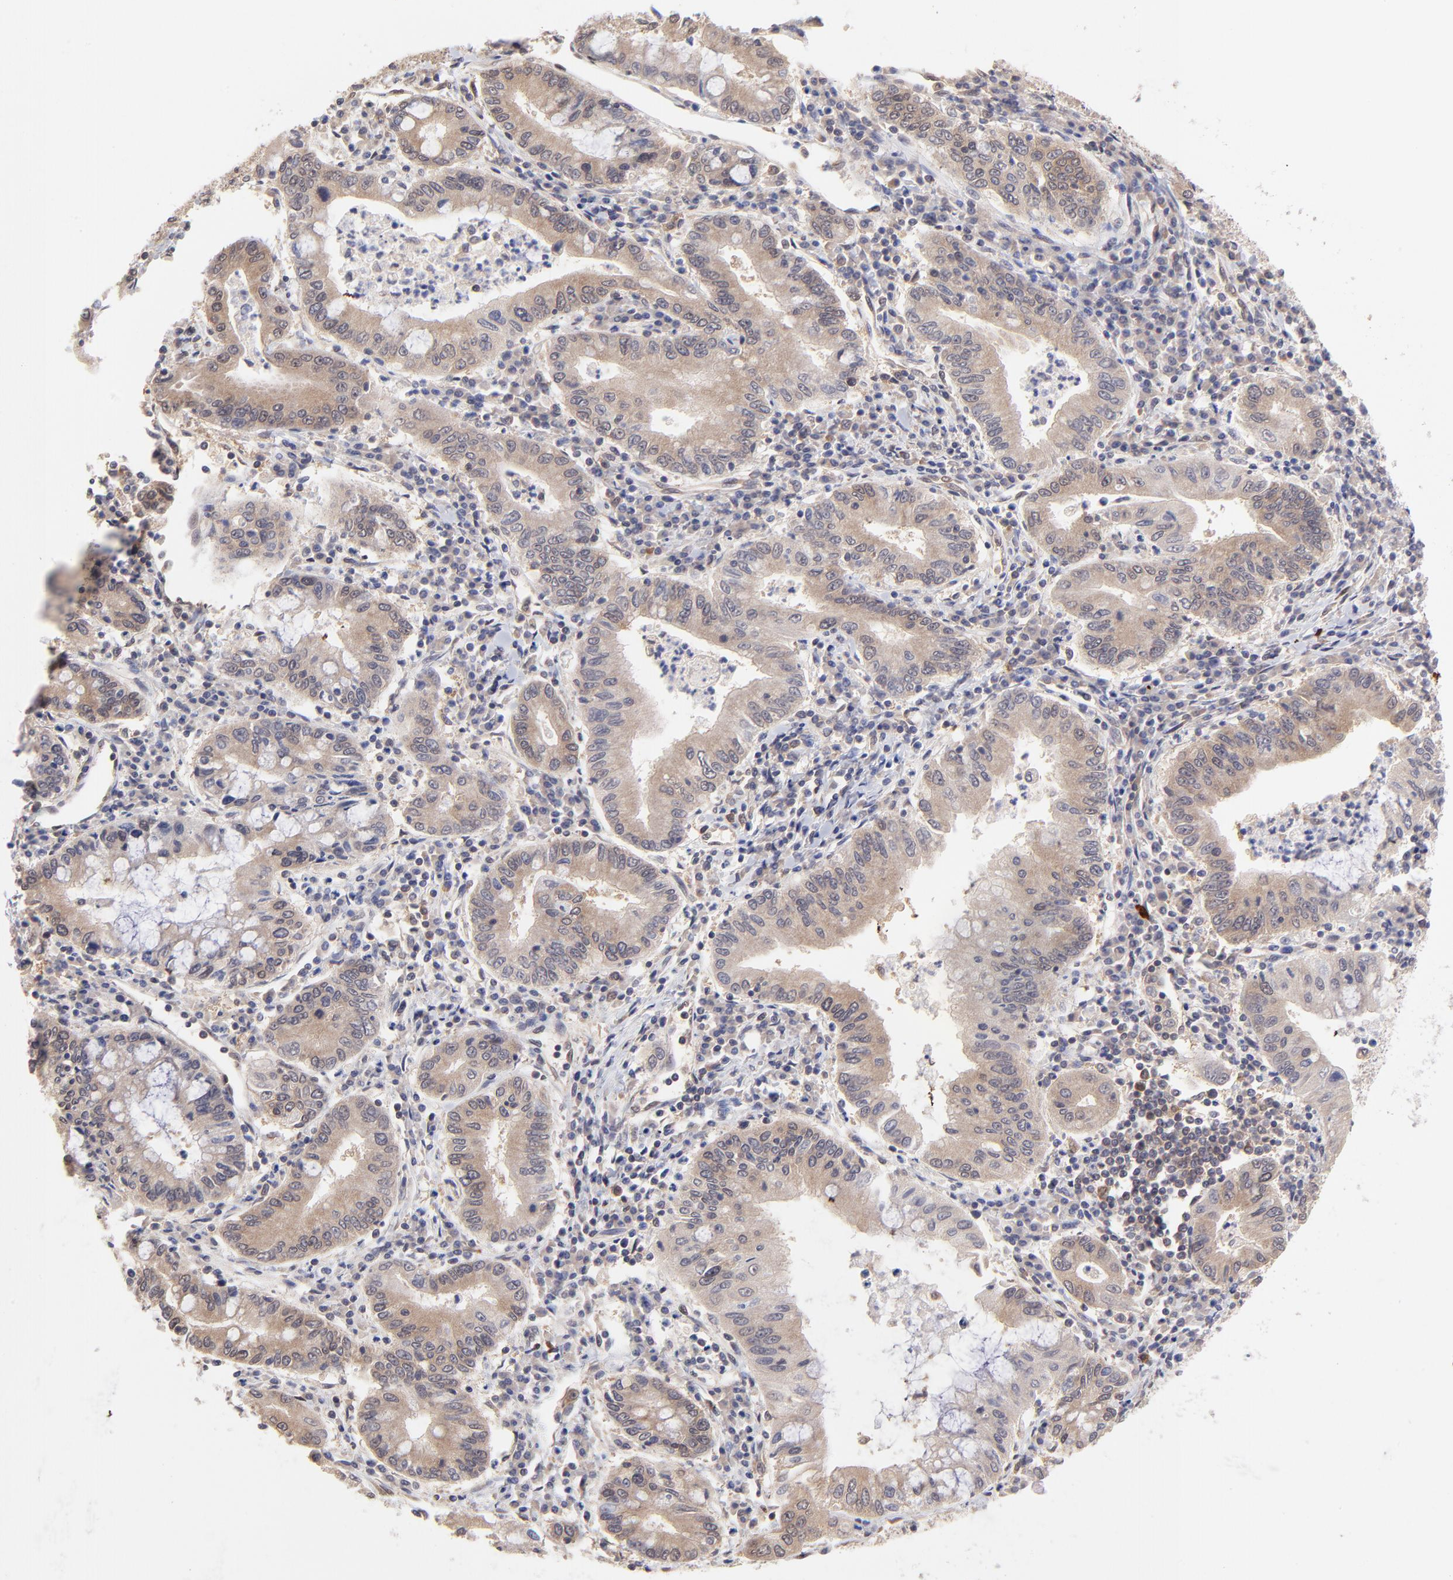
{"staining": {"intensity": "weak", "quantity": ">75%", "location": "cytoplasmic/membranous"}, "tissue": "stomach cancer", "cell_type": "Tumor cells", "image_type": "cancer", "snomed": [{"axis": "morphology", "description": "Normal tissue, NOS"}, {"axis": "morphology", "description": "Adenocarcinoma, NOS"}, {"axis": "topography", "description": "Esophagus"}, {"axis": "topography", "description": "Stomach, upper"}, {"axis": "topography", "description": "Peripheral nerve tissue"}], "caption": "Adenocarcinoma (stomach) was stained to show a protein in brown. There is low levels of weak cytoplasmic/membranous expression in about >75% of tumor cells. (brown staining indicates protein expression, while blue staining denotes nuclei).", "gene": "UBE2E3", "patient": {"sex": "male", "age": 62}}